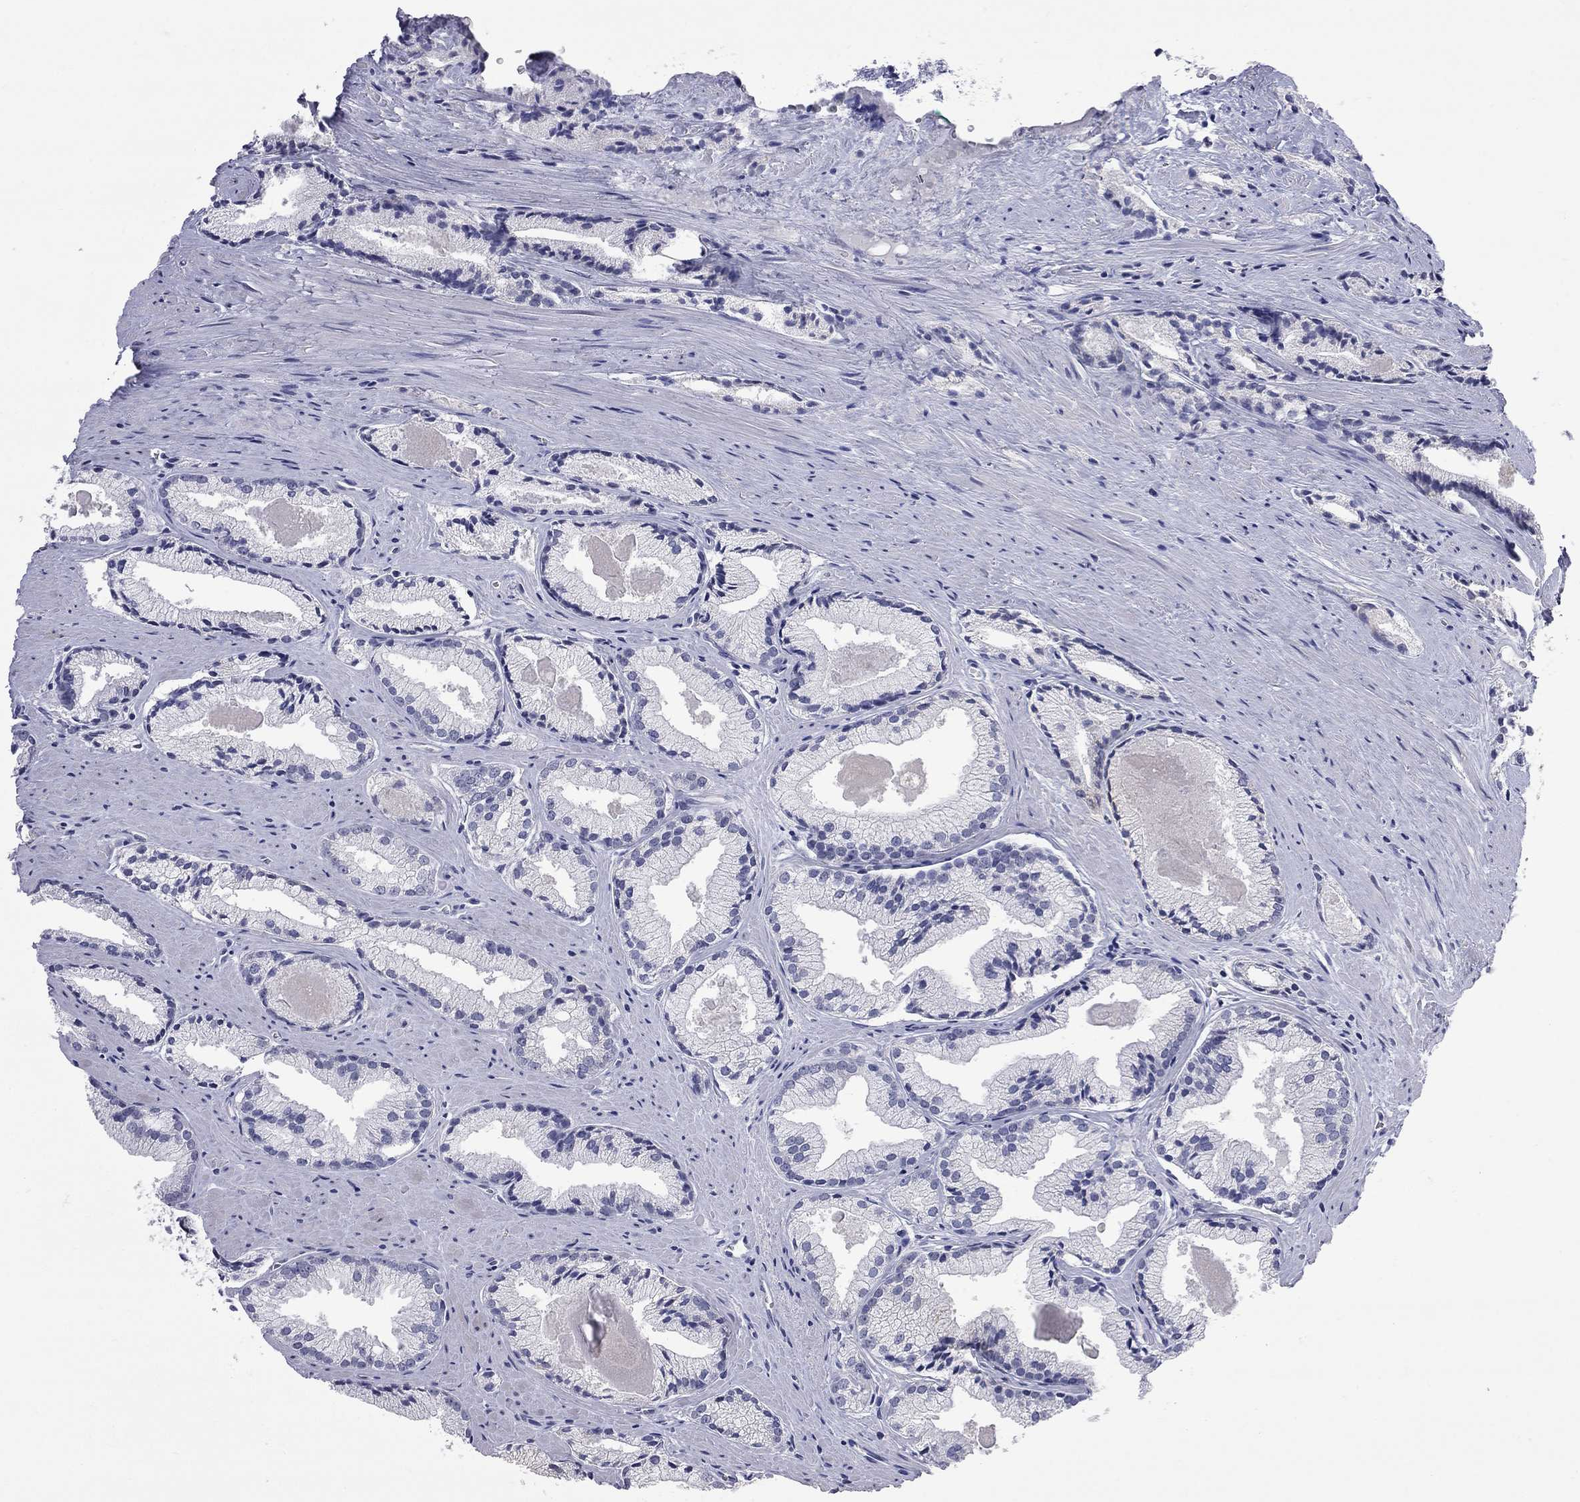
{"staining": {"intensity": "negative", "quantity": "none", "location": "none"}, "tissue": "prostate cancer", "cell_type": "Tumor cells", "image_type": "cancer", "snomed": [{"axis": "morphology", "description": "Adenocarcinoma, NOS"}, {"axis": "morphology", "description": "Adenocarcinoma, High grade"}, {"axis": "topography", "description": "Prostate"}], "caption": "Immunohistochemical staining of human prostate adenocarcinoma displays no significant positivity in tumor cells.", "gene": "OPRK1", "patient": {"sex": "male", "age": 70}}